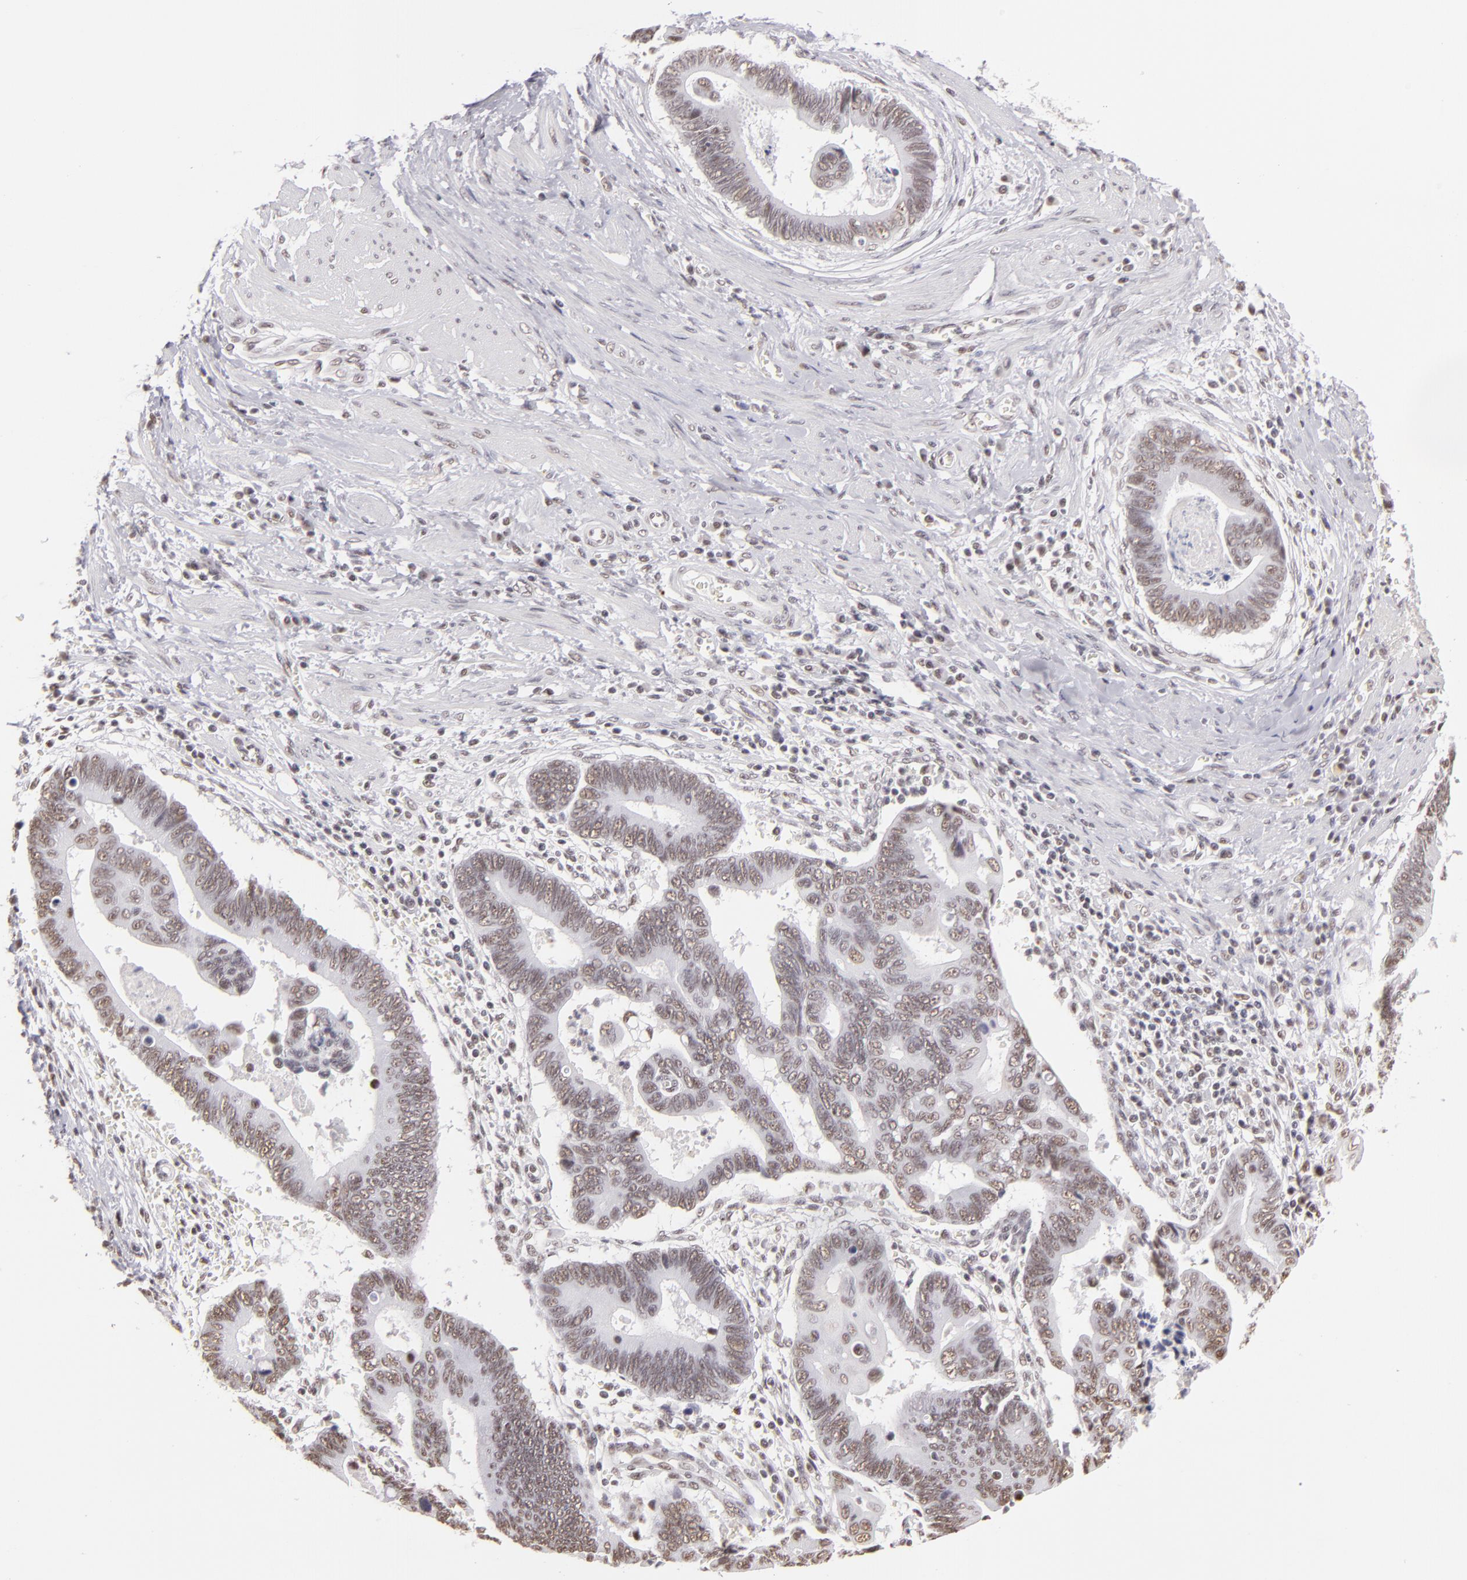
{"staining": {"intensity": "weak", "quantity": ">75%", "location": "nuclear"}, "tissue": "pancreatic cancer", "cell_type": "Tumor cells", "image_type": "cancer", "snomed": [{"axis": "morphology", "description": "Adenocarcinoma, NOS"}, {"axis": "topography", "description": "Pancreas"}], "caption": "IHC histopathology image of pancreatic adenocarcinoma stained for a protein (brown), which demonstrates low levels of weak nuclear staining in about >75% of tumor cells.", "gene": "INTS6", "patient": {"sex": "female", "age": 70}}